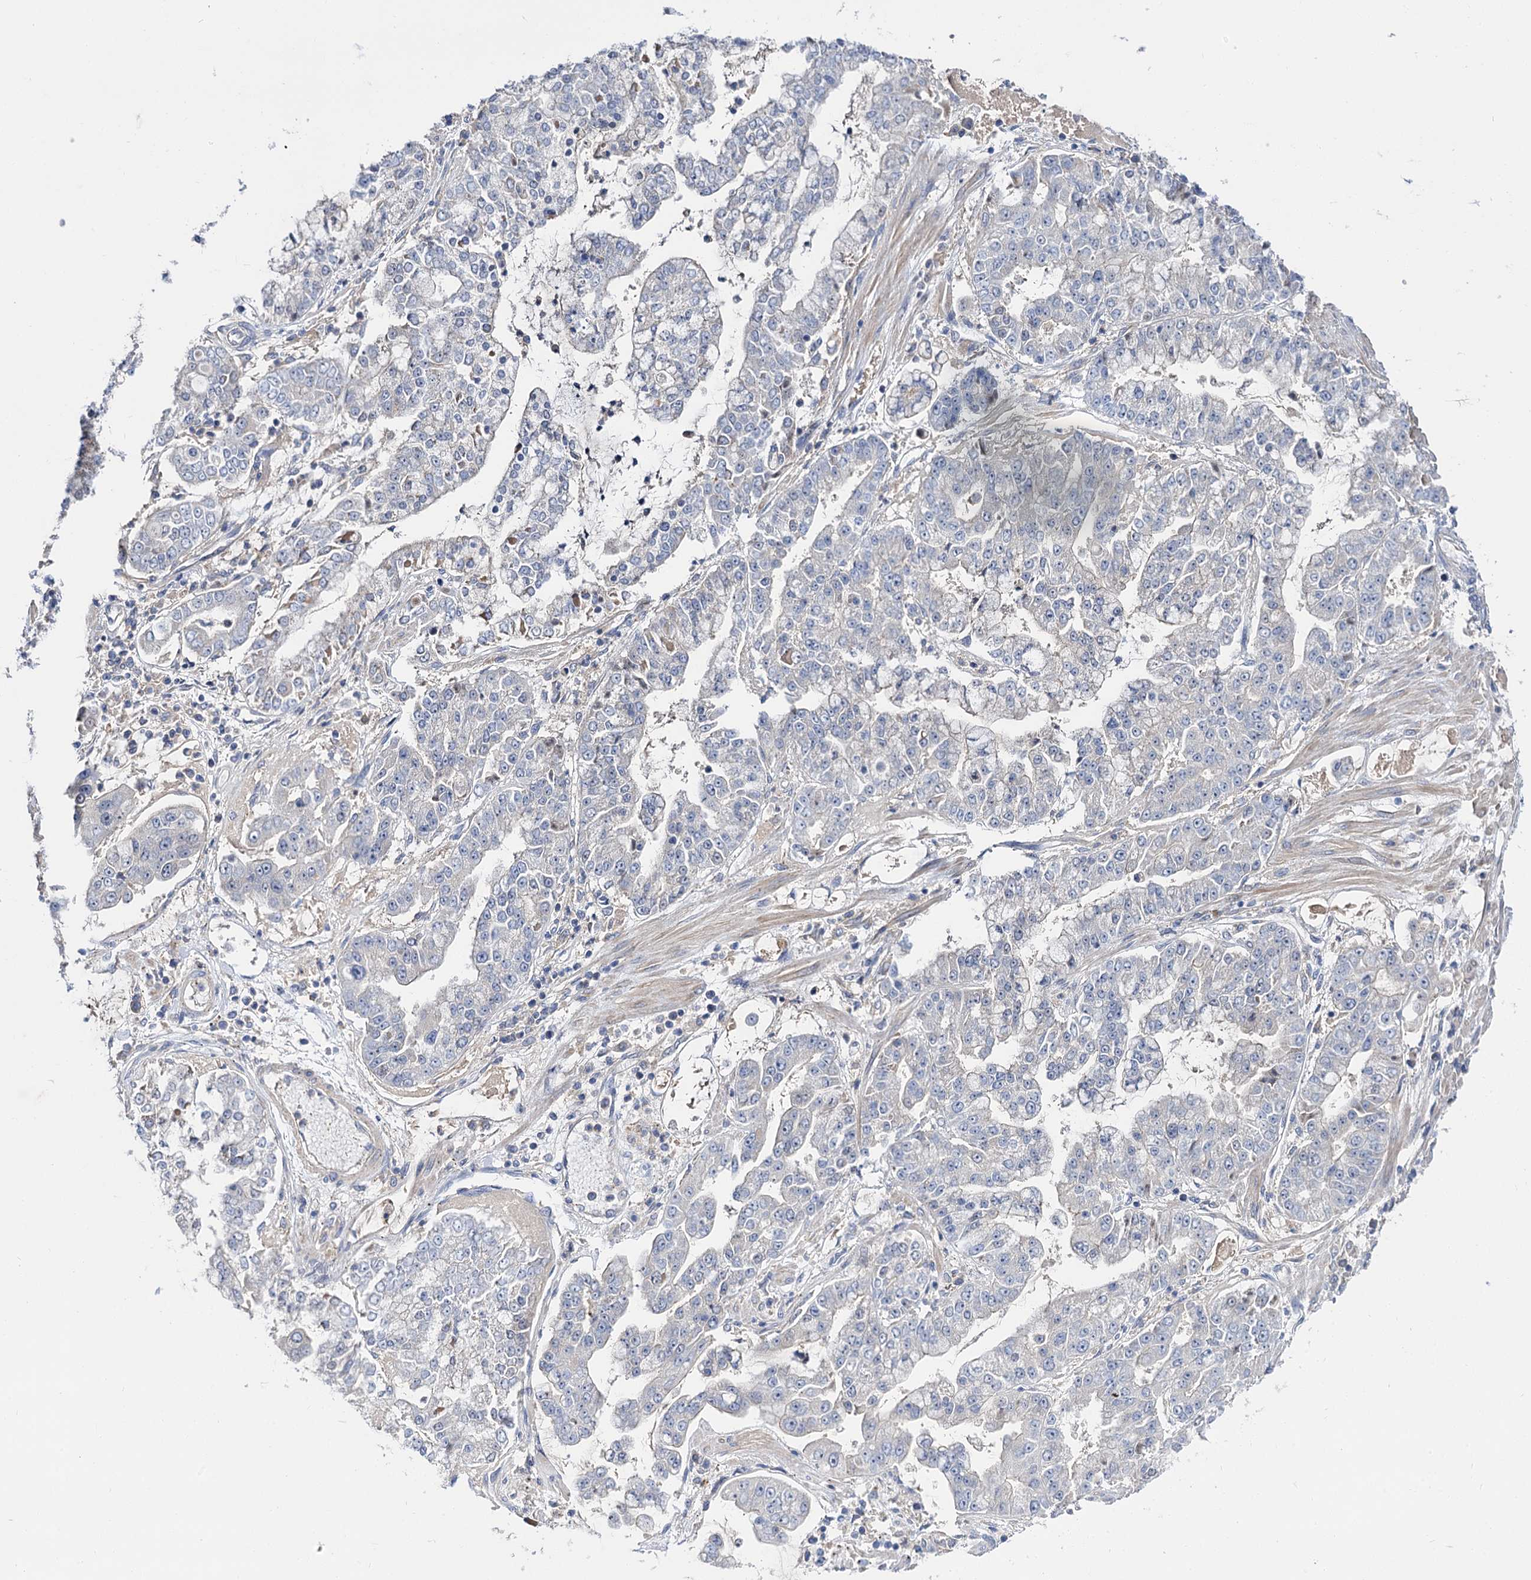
{"staining": {"intensity": "negative", "quantity": "none", "location": "none"}, "tissue": "stomach cancer", "cell_type": "Tumor cells", "image_type": "cancer", "snomed": [{"axis": "morphology", "description": "Adenocarcinoma, NOS"}, {"axis": "topography", "description": "Stomach"}], "caption": "Tumor cells show no significant protein positivity in stomach cancer.", "gene": "NEK10", "patient": {"sex": "male", "age": 76}}